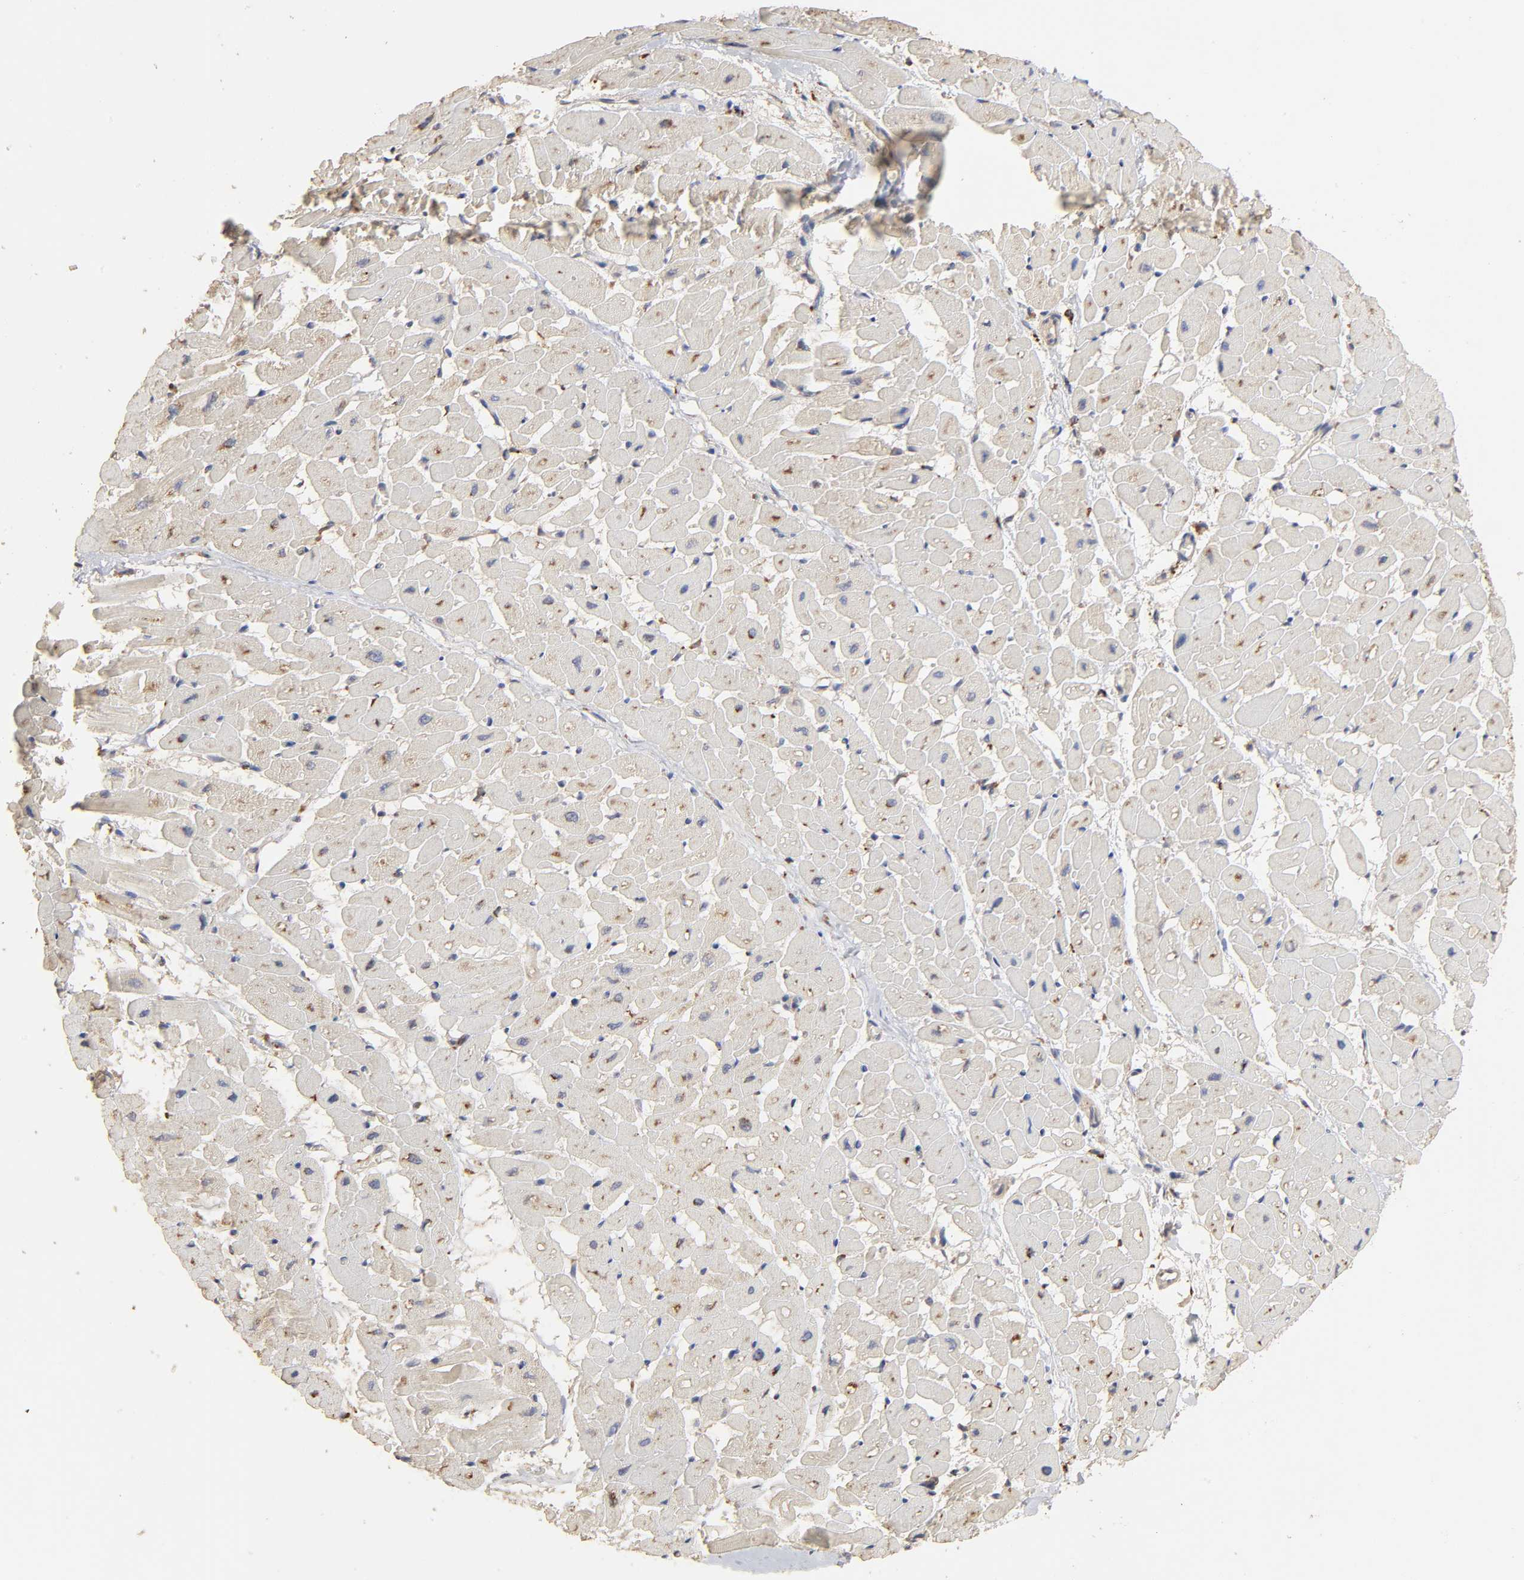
{"staining": {"intensity": "moderate", "quantity": ">75%", "location": "cytoplasmic/membranous"}, "tissue": "heart muscle", "cell_type": "Cardiomyocytes", "image_type": "normal", "snomed": [{"axis": "morphology", "description": "Normal tissue, NOS"}, {"axis": "topography", "description": "Heart"}], "caption": "Cardiomyocytes show moderate cytoplasmic/membranous staining in approximately >75% of cells in normal heart muscle.", "gene": "EIF4G2", "patient": {"sex": "male", "age": 45}}